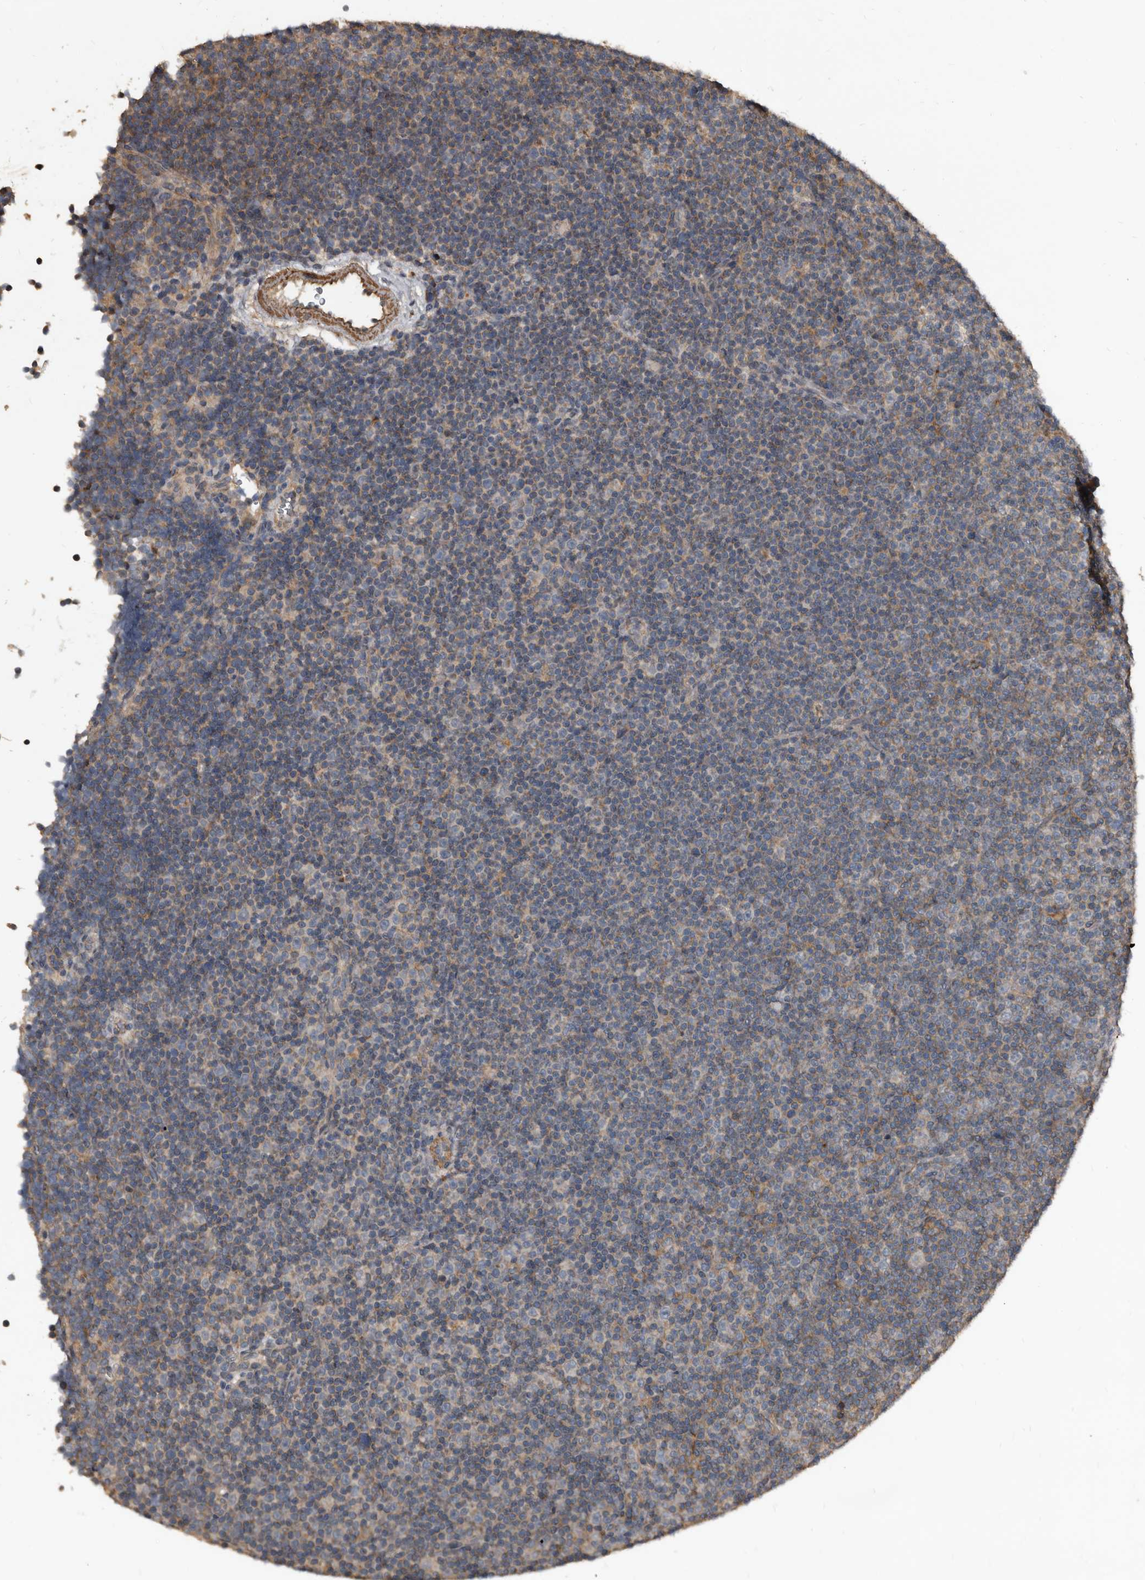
{"staining": {"intensity": "weak", "quantity": "25%-75%", "location": "cytoplasmic/membranous"}, "tissue": "lymphoma", "cell_type": "Tumor cells", "image_type": "cancer", "snomed": [{"axis": "morphology", "description": "Malignant lymphoma, non-Hodgkin's type, Low grade"}, {"axis": "topography", "description": "Lymph node"}], "caption": "Tumor cells show weak cytoplasmic/membranous expression in approximately 25%-75% of cells in lymphoma.", "gene": "GREB1", "patient": {"sex": "female", "age": 67}}